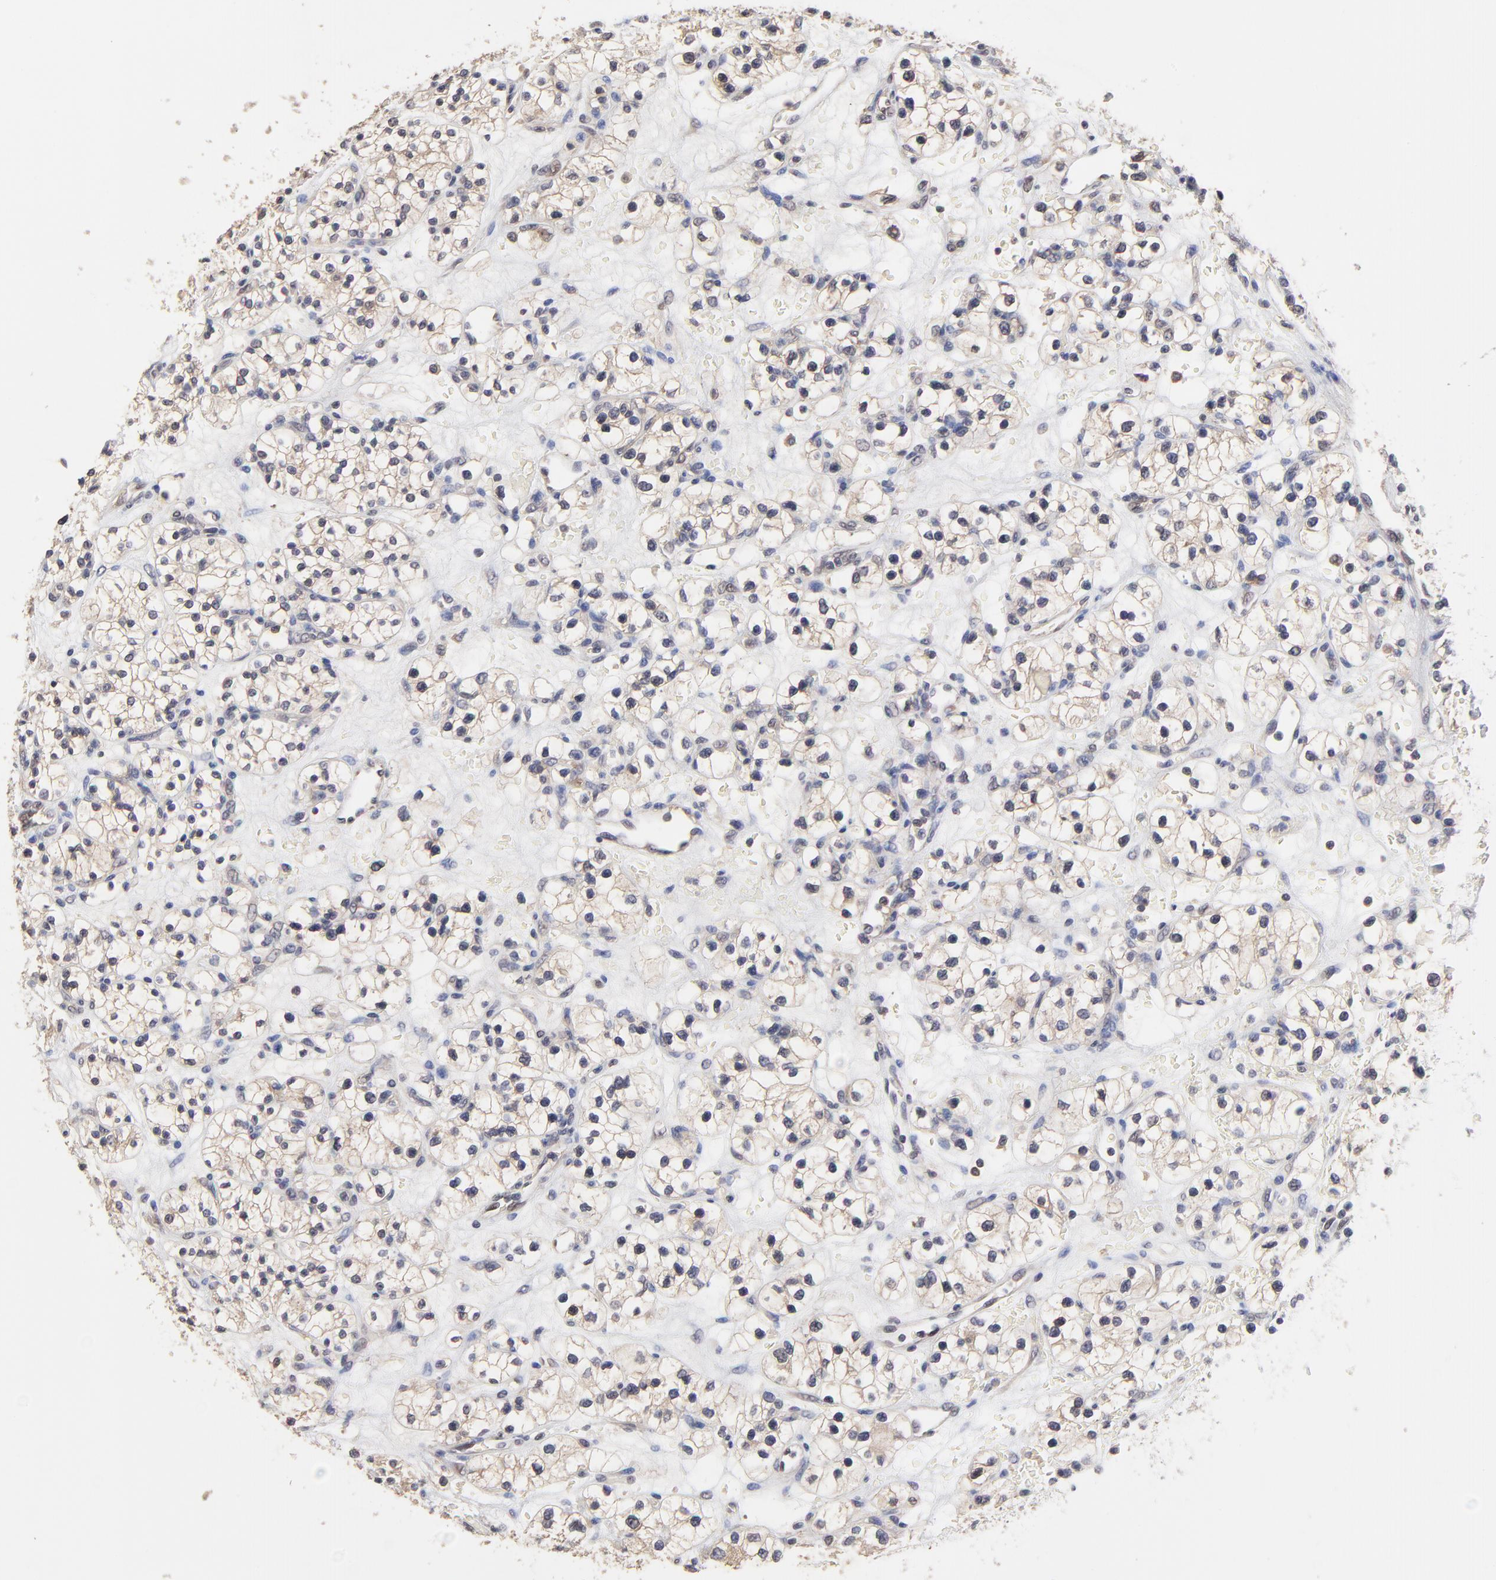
{"staining": {"intensity": "weak", "quantity": "25%-75%", "location": "cytoplasmic/membranous"}, "tissue": "renal cancer", "cell_type": "Tumor cells", "image_type": "cancer", "snomed": [{"axis": "morphology", "description": "Adenocarcinoma, NOS"}, {"axis": "topography", "description": "Kidney"}], "caption": "Brown immunohistochemical staining in human renal cancer demonstrates weak cytoplasmic/membranous staining in approximately 25%-75% of tumor cells. (DAB (3,3'-diaminobenzidine) = brown stain, brightfield microscopy at high magnification).", "gene": "CCT2", "patient": {"sex": "female", "age": 60}}